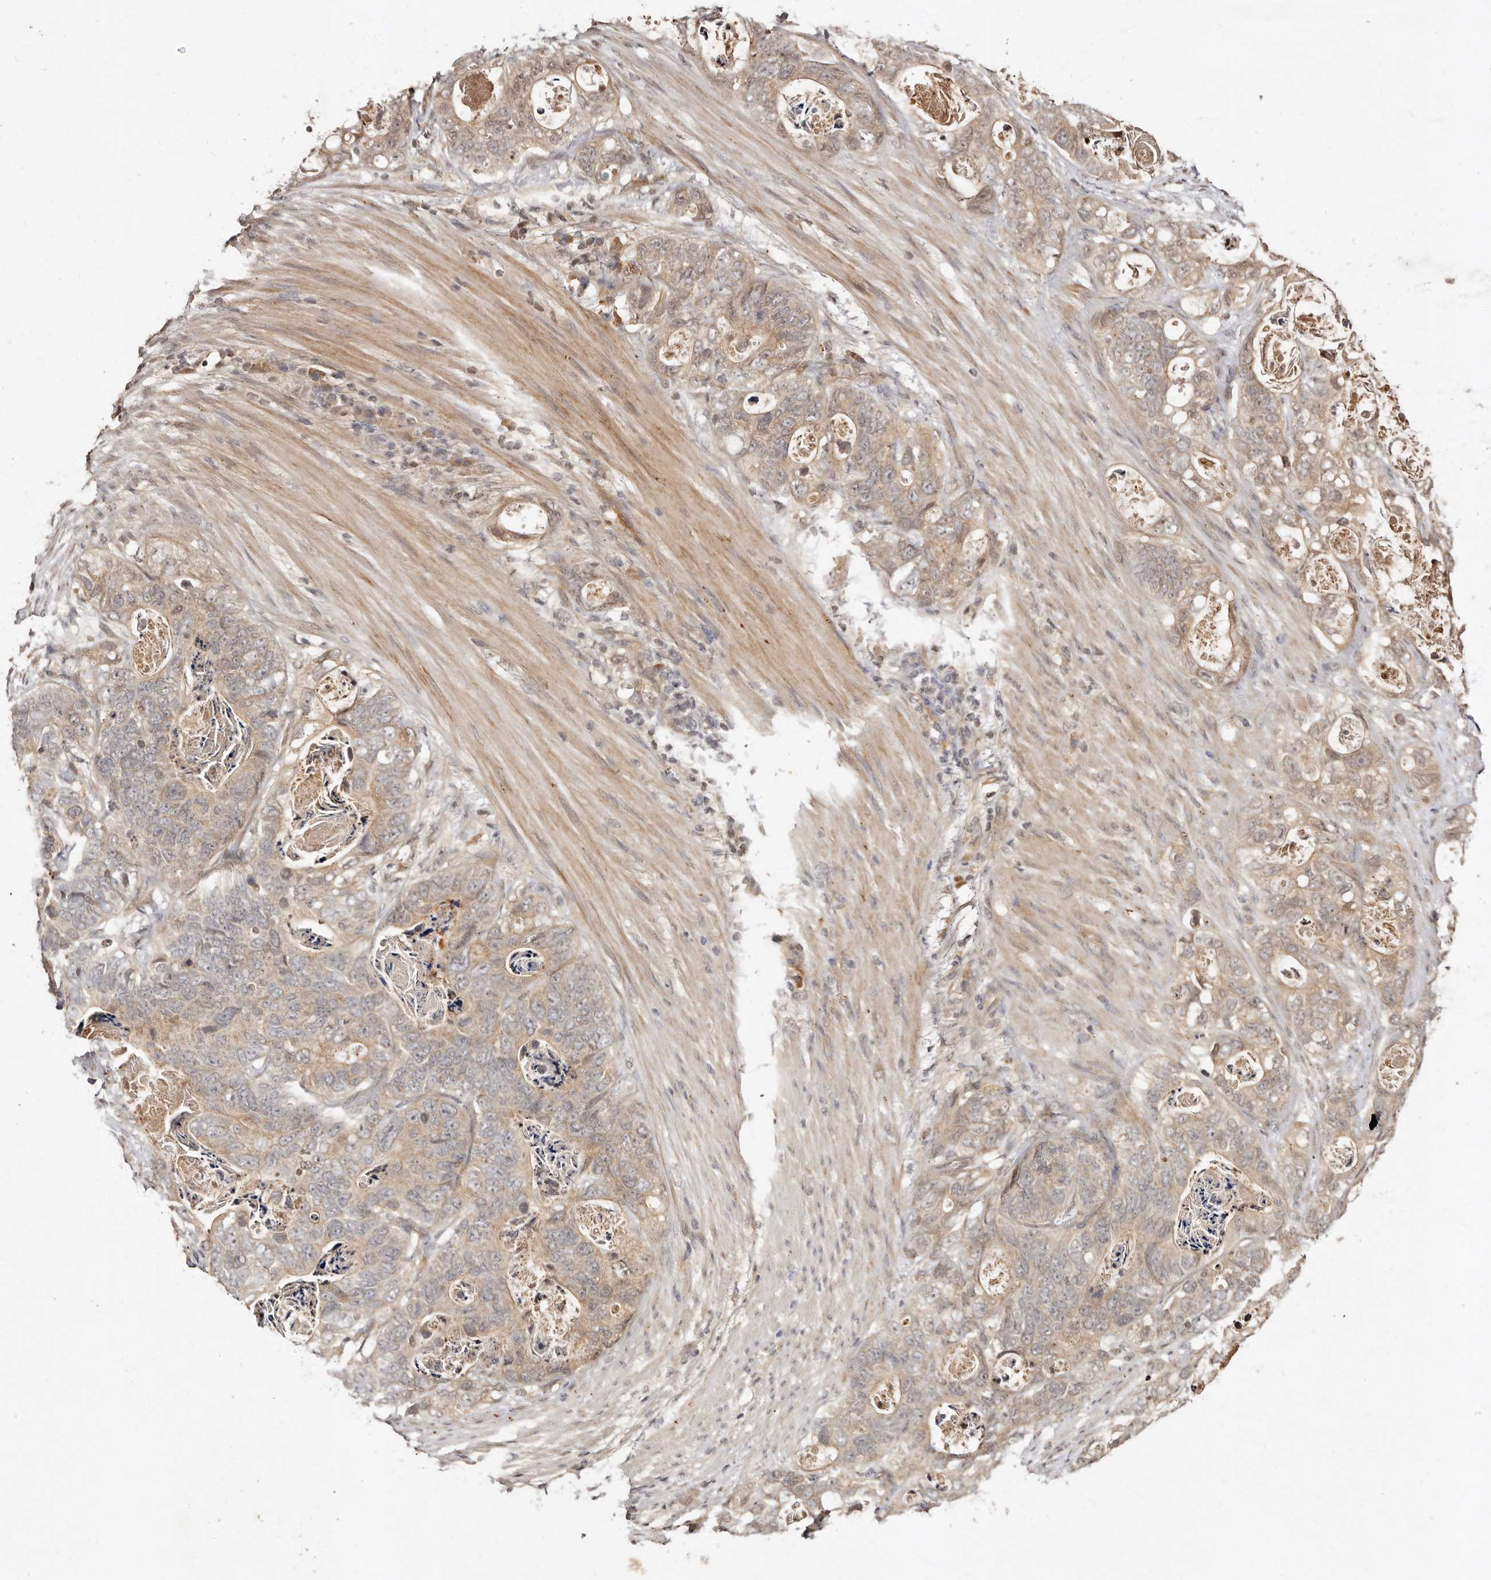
{"staining": {"intensity": "weak", "quantity": ">75%", "location": "cytoplasmic/membranous"}, "tissue": "stomach cancer", "cell_type": "Tumor cells", "image_type": "cancer", "snomed": [{"axis": "morphology", "description": "Normal tissue, NOS"}, {"axis": "morphology", "description": "Adenocarcinoma, NOS"}, {"axis": "topography", "description": "Stomach"}], "caption": "Brown immunohistochemical staining in human adenocarcinoma (stomach) demonstrates weak cytoplasmic/membranous expression in approximately >75% of tumor cells.", "gene": "LCORL", "patient": {"sex": "female", "age": 89}}